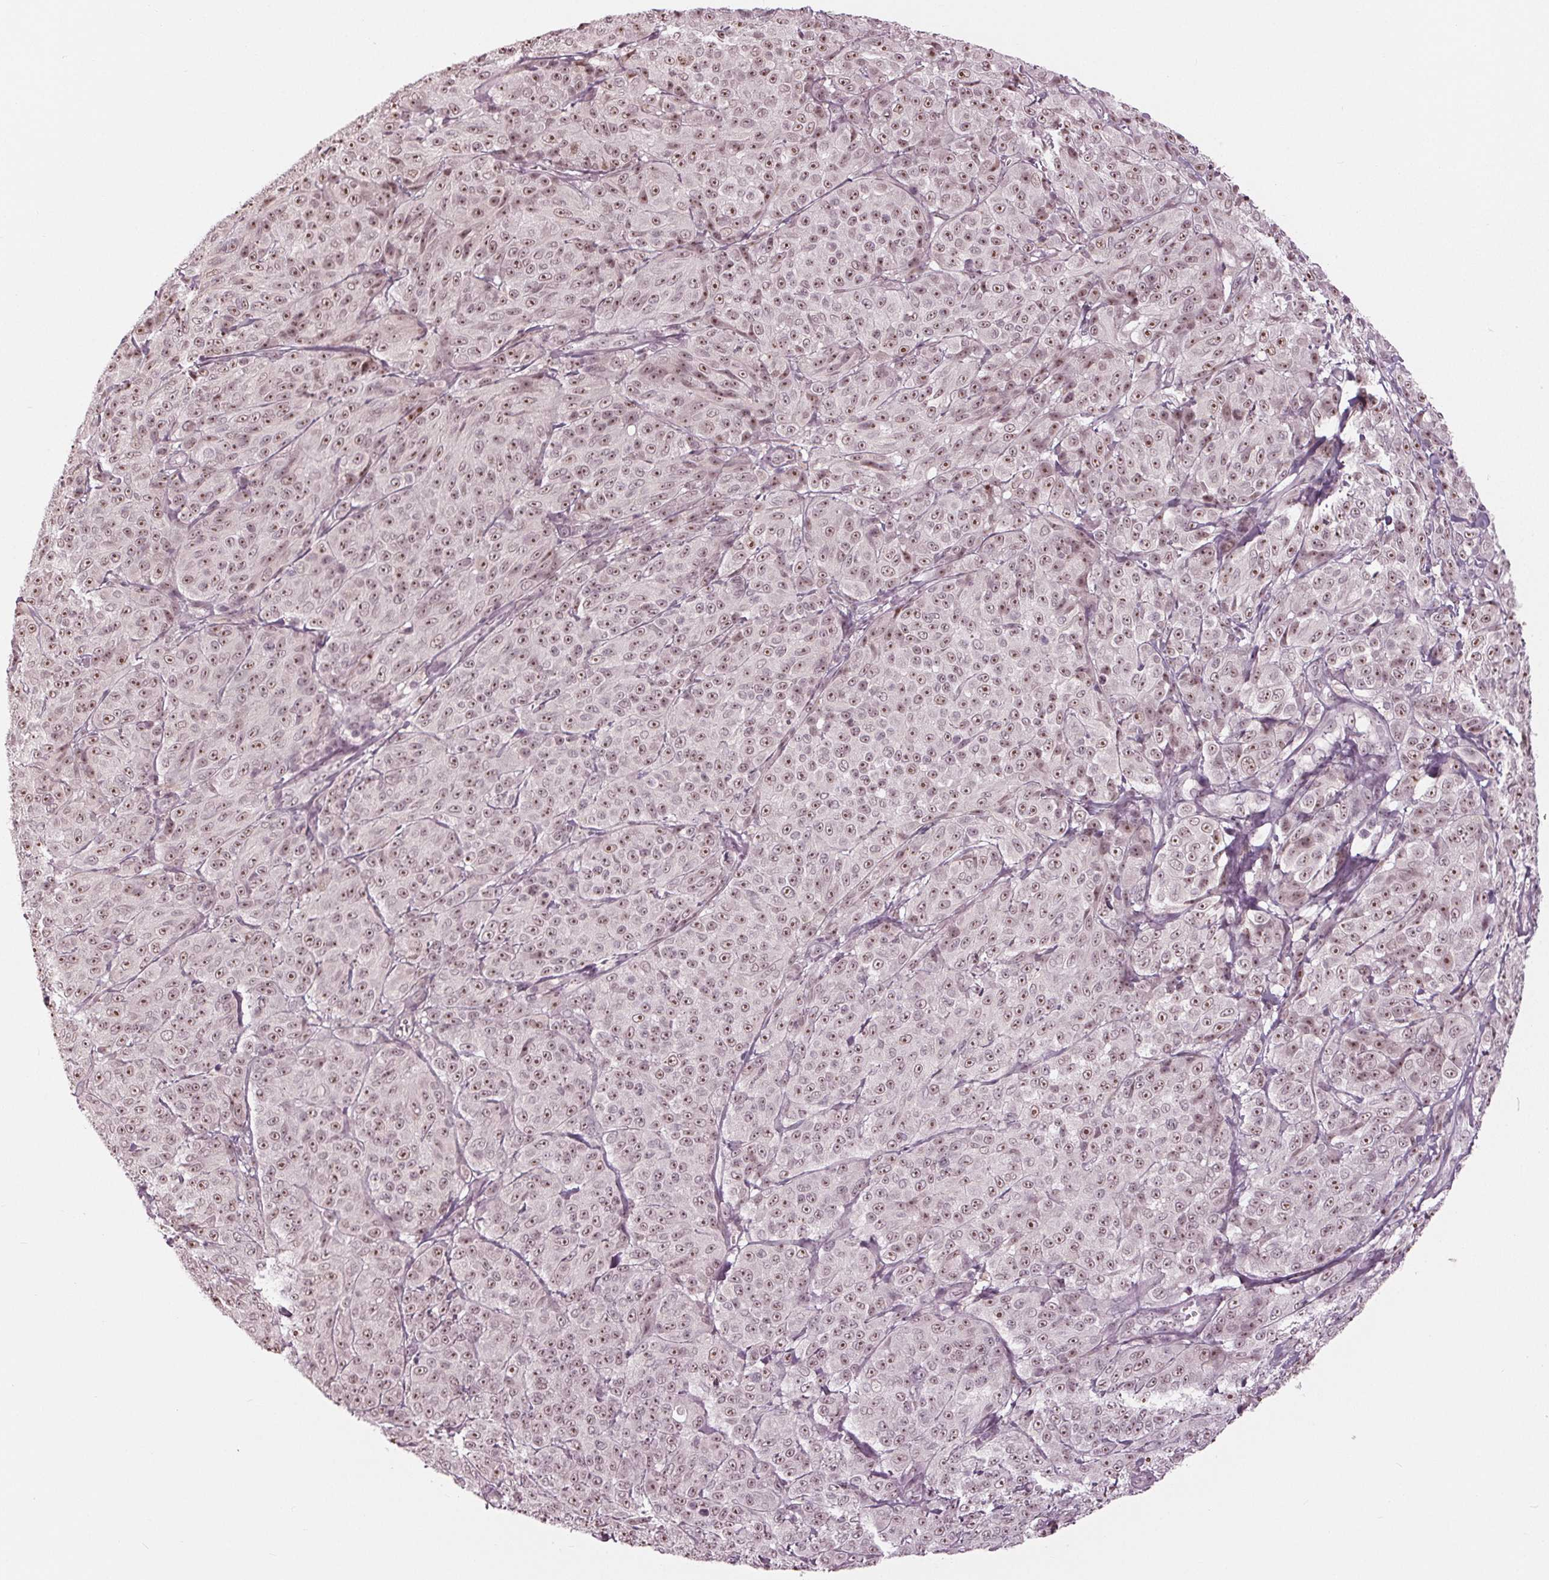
{"staining": {"intensity": "moderate", "quantity": ">75%", "location": "nuclear"}, "tissue": "melanoma", "cell_type": "Tumor cells", "image_type": "cancer", "snomed": [{"axis": "morphology", "description": "Malignant melanoma, NOS"}, {"axis": "topography", "description": "Skin"}], "caption": "Protein expression by immunohistochemistry (IHC) demonstrates moderate nuclear expression in about >75% of tumor cells in malignant melanoma.", "gene": "SLX4", "patient": {"sex": "male", "age": 89}}